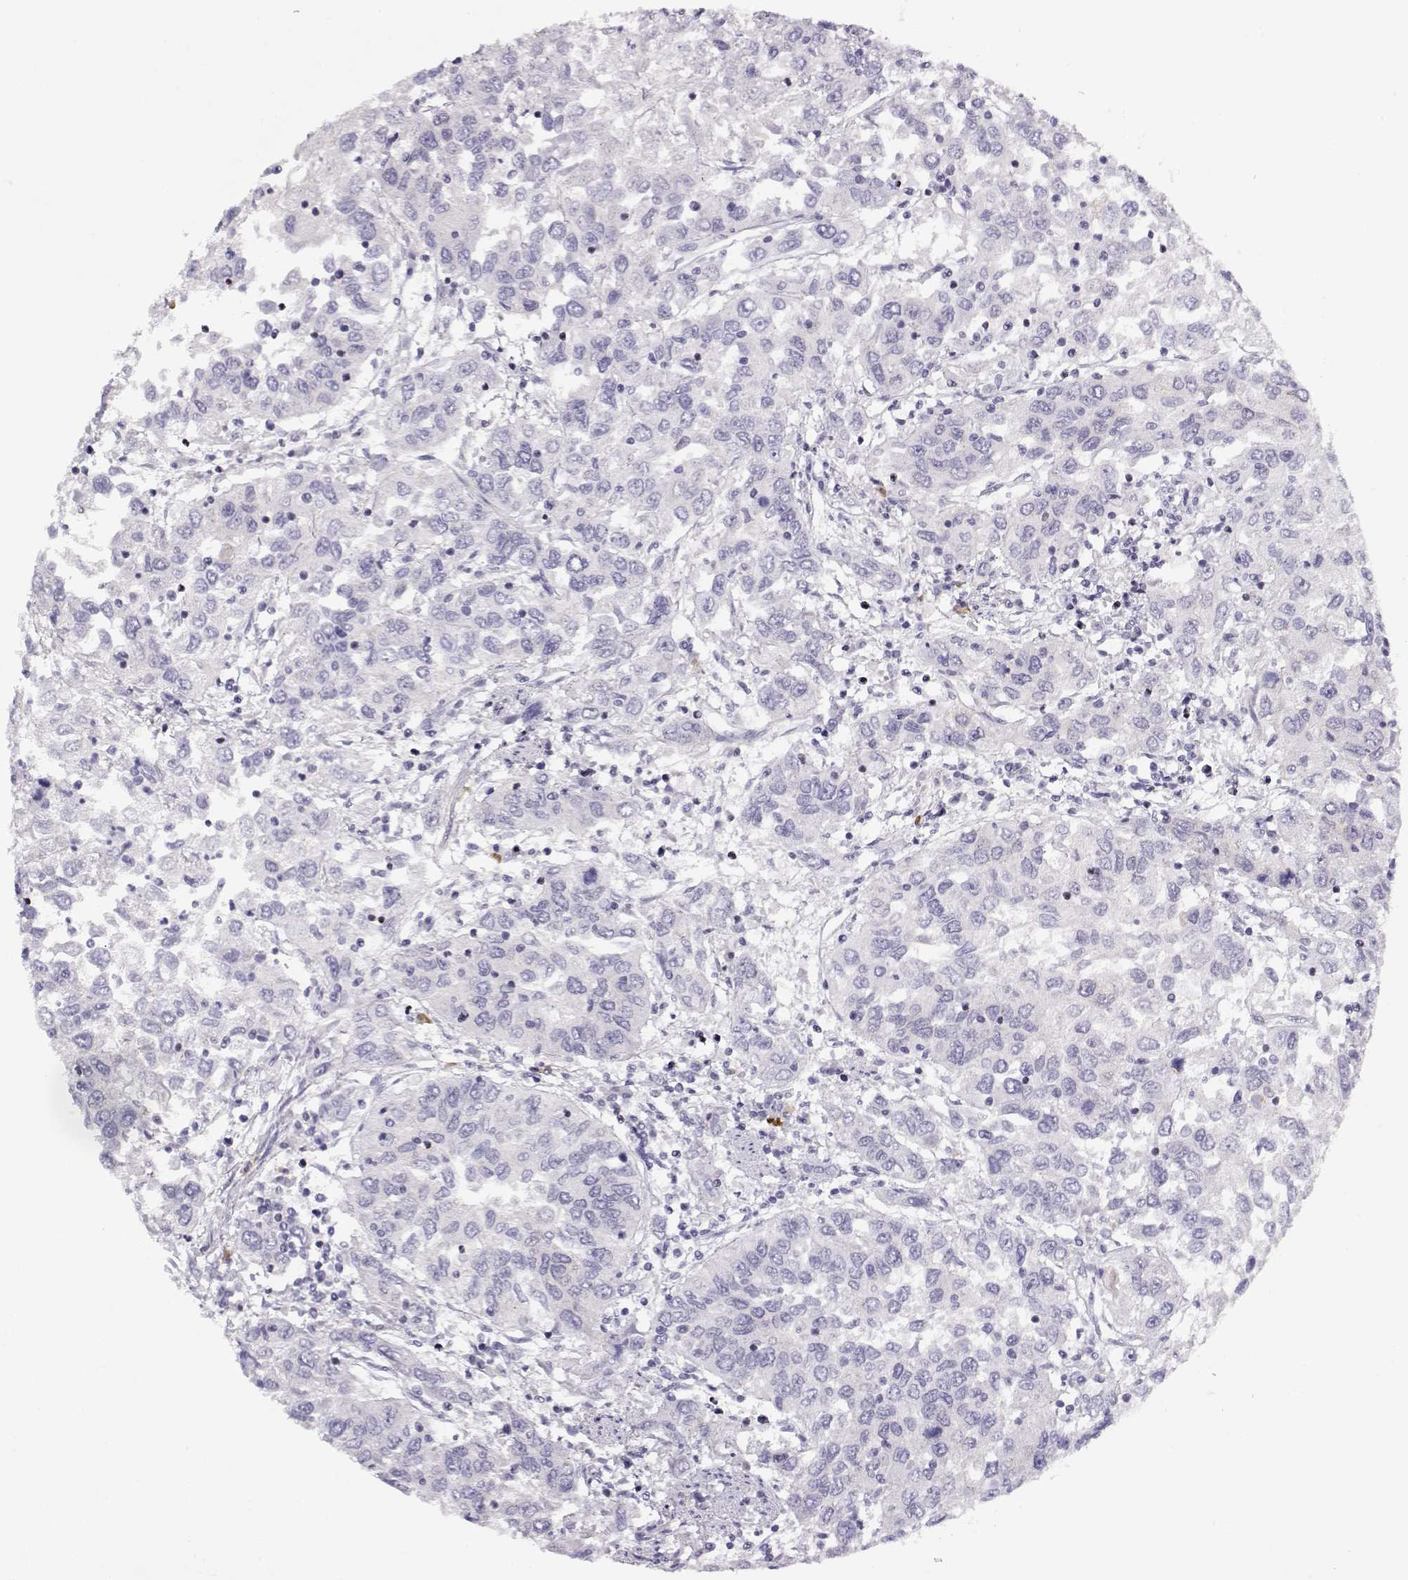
{"staining": {"intensity": "negative", "quantity": "none", "location": "none"}, "tissue": "urothelial cancer", "cell_type": "Tumor cells", "image_type": "cancer", "snomed": [{"axis": "morphology", "description": "Urothelial carcinoma, High grade"}, {"axis": "topography", "description": "Urinary bladder"}], "caption": "Micrograph shows no significant protein expression in tumor cells of urothelial cancer. (DAB (3,3'-diaminobenzidine) IHC, high magnification).", "gene": "CRX", "patient": {"sex": "male", "age": 76}}